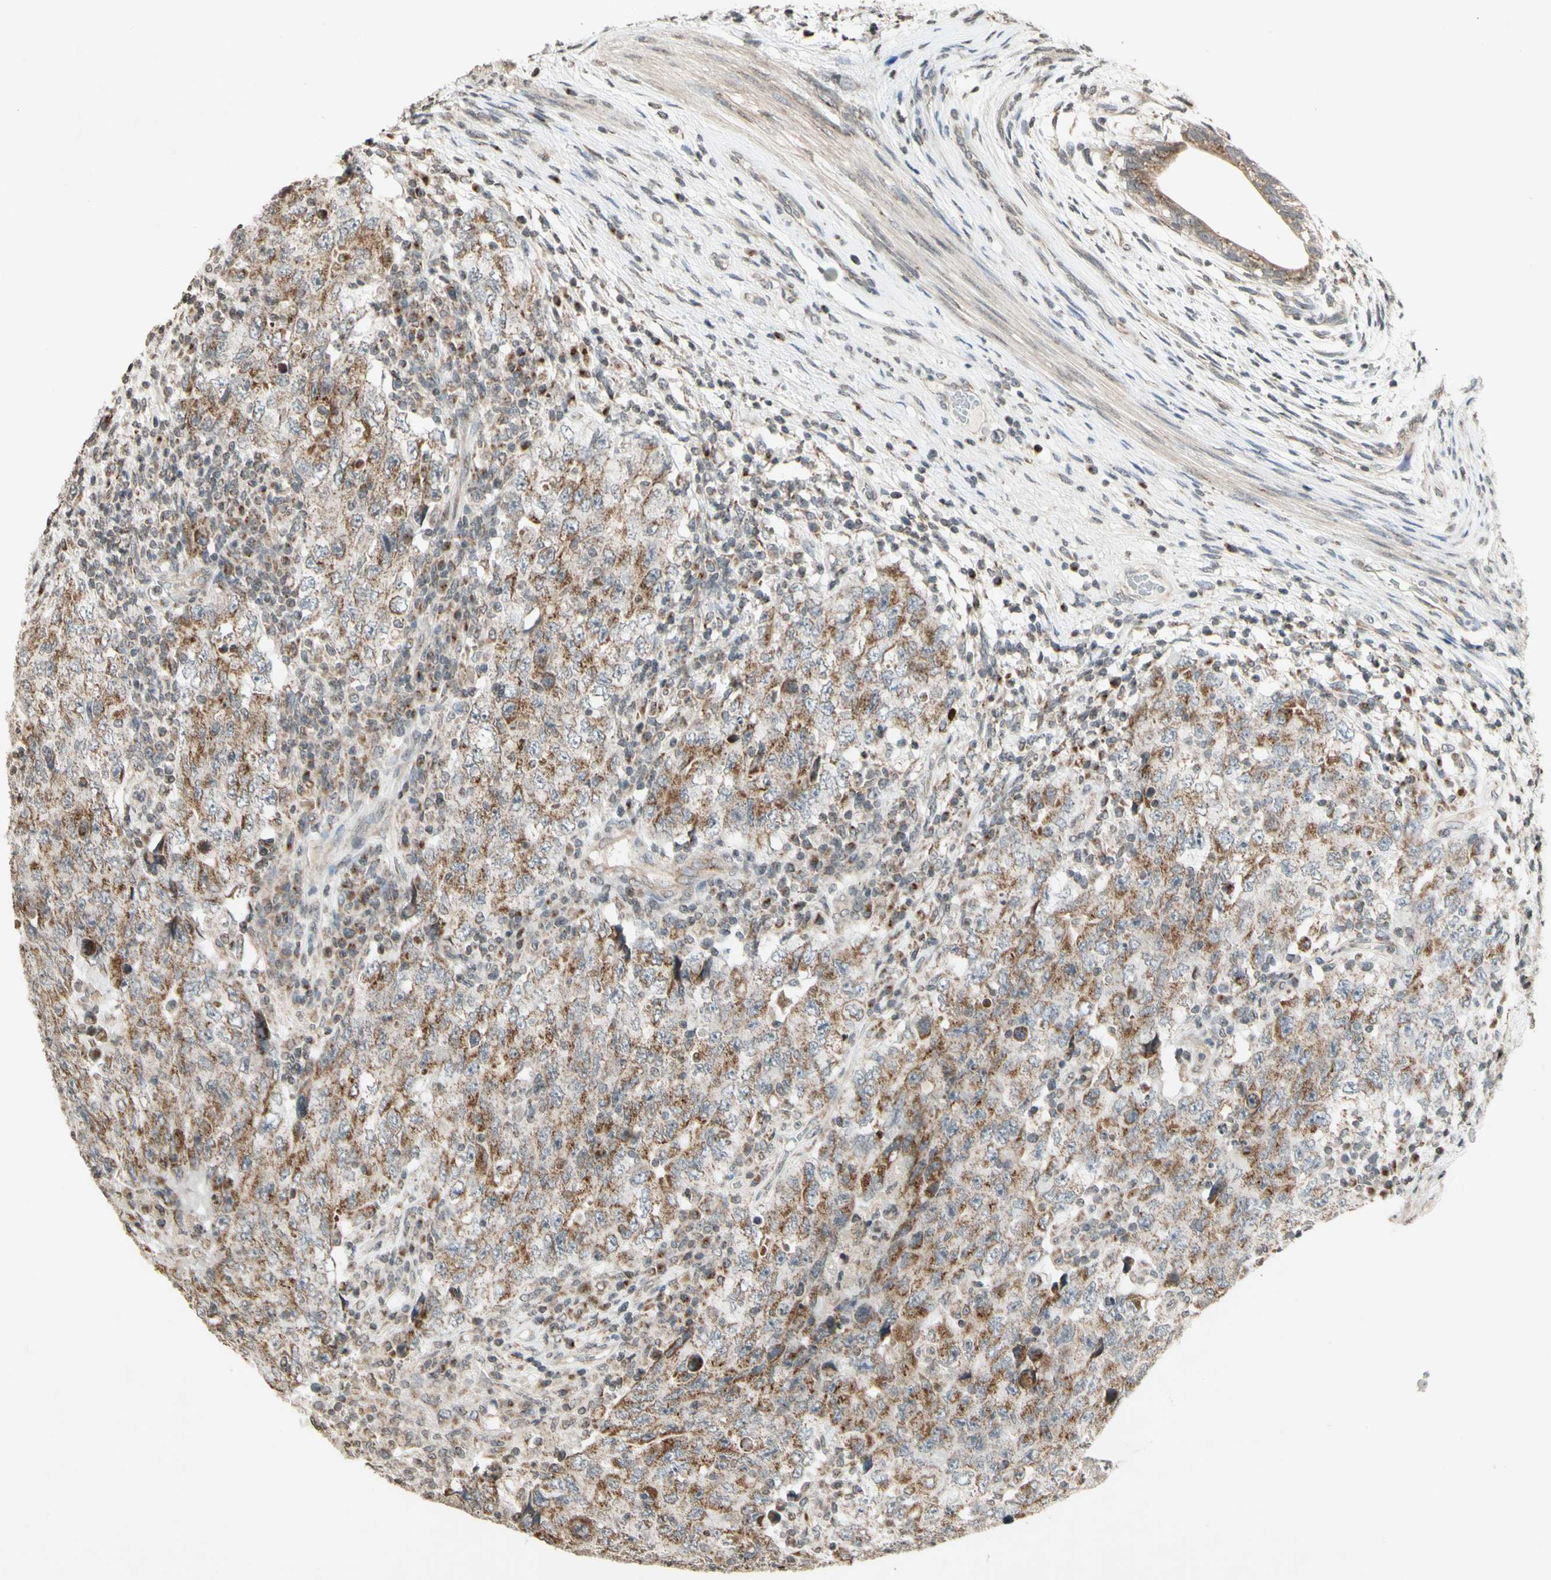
{"staining": {"intensity": "moderate", "quantity": ">75%", "location": "cytoplasmic/membranous"}, "tissue": "testis cancer", "cell_type": "Tumor cells", "image_type": "cancer", "snomed": [{"axis": "morphology", "description": "Carcinoma, Embryonal, NOS"}, {"axis": "topography", "description": "Testis"}], "caption": "High-power microscopy captured an immunohistochemistry (IHC) micrograph of testis cancer, revealing moderate cytoplasmic/membranous positivity in approximately >75% of tumor cells.", "gene": "CCNI", "patient": {"sex": "male", "age": 26}}